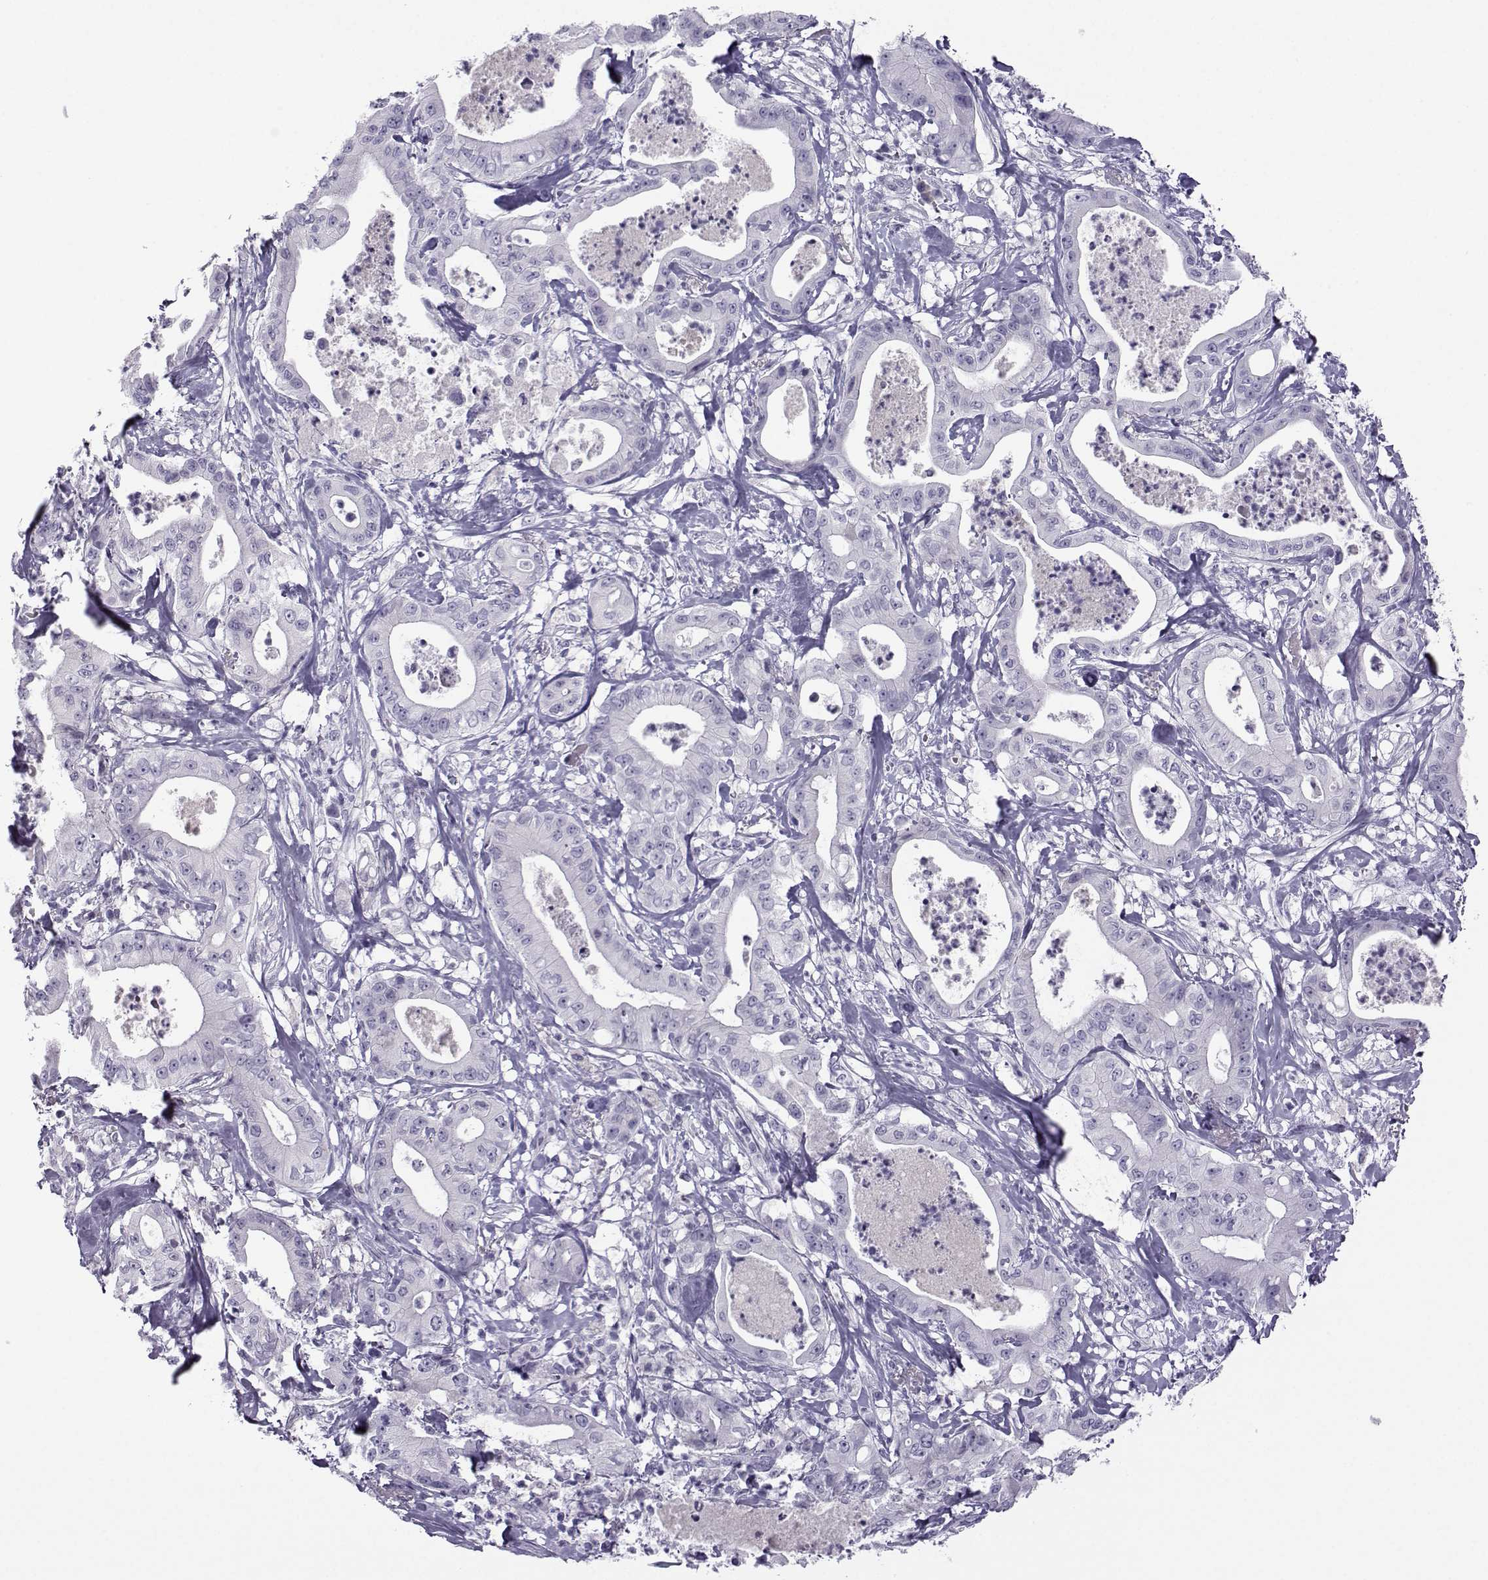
{"staining": {"intensity": "negative", "quantity": "none", "location": "none"}, "tissue": "pancreatic cancer", "cell_type": "Tumor cells", "image_type": "cancer", "snomed": [{"axis": "morphology", "description": "Adenocarcinoma, NOS"}, {"axis": "topography", "description": "Pancreas"}], "caption": "A high-resolution histopathology image shows IHC staining of adenocarcinoma (pancreatic), which demonstrates no significant expression in tumor cells.", "gene": "ARMC2", "patient": {"sex": "male", "age": 71}}